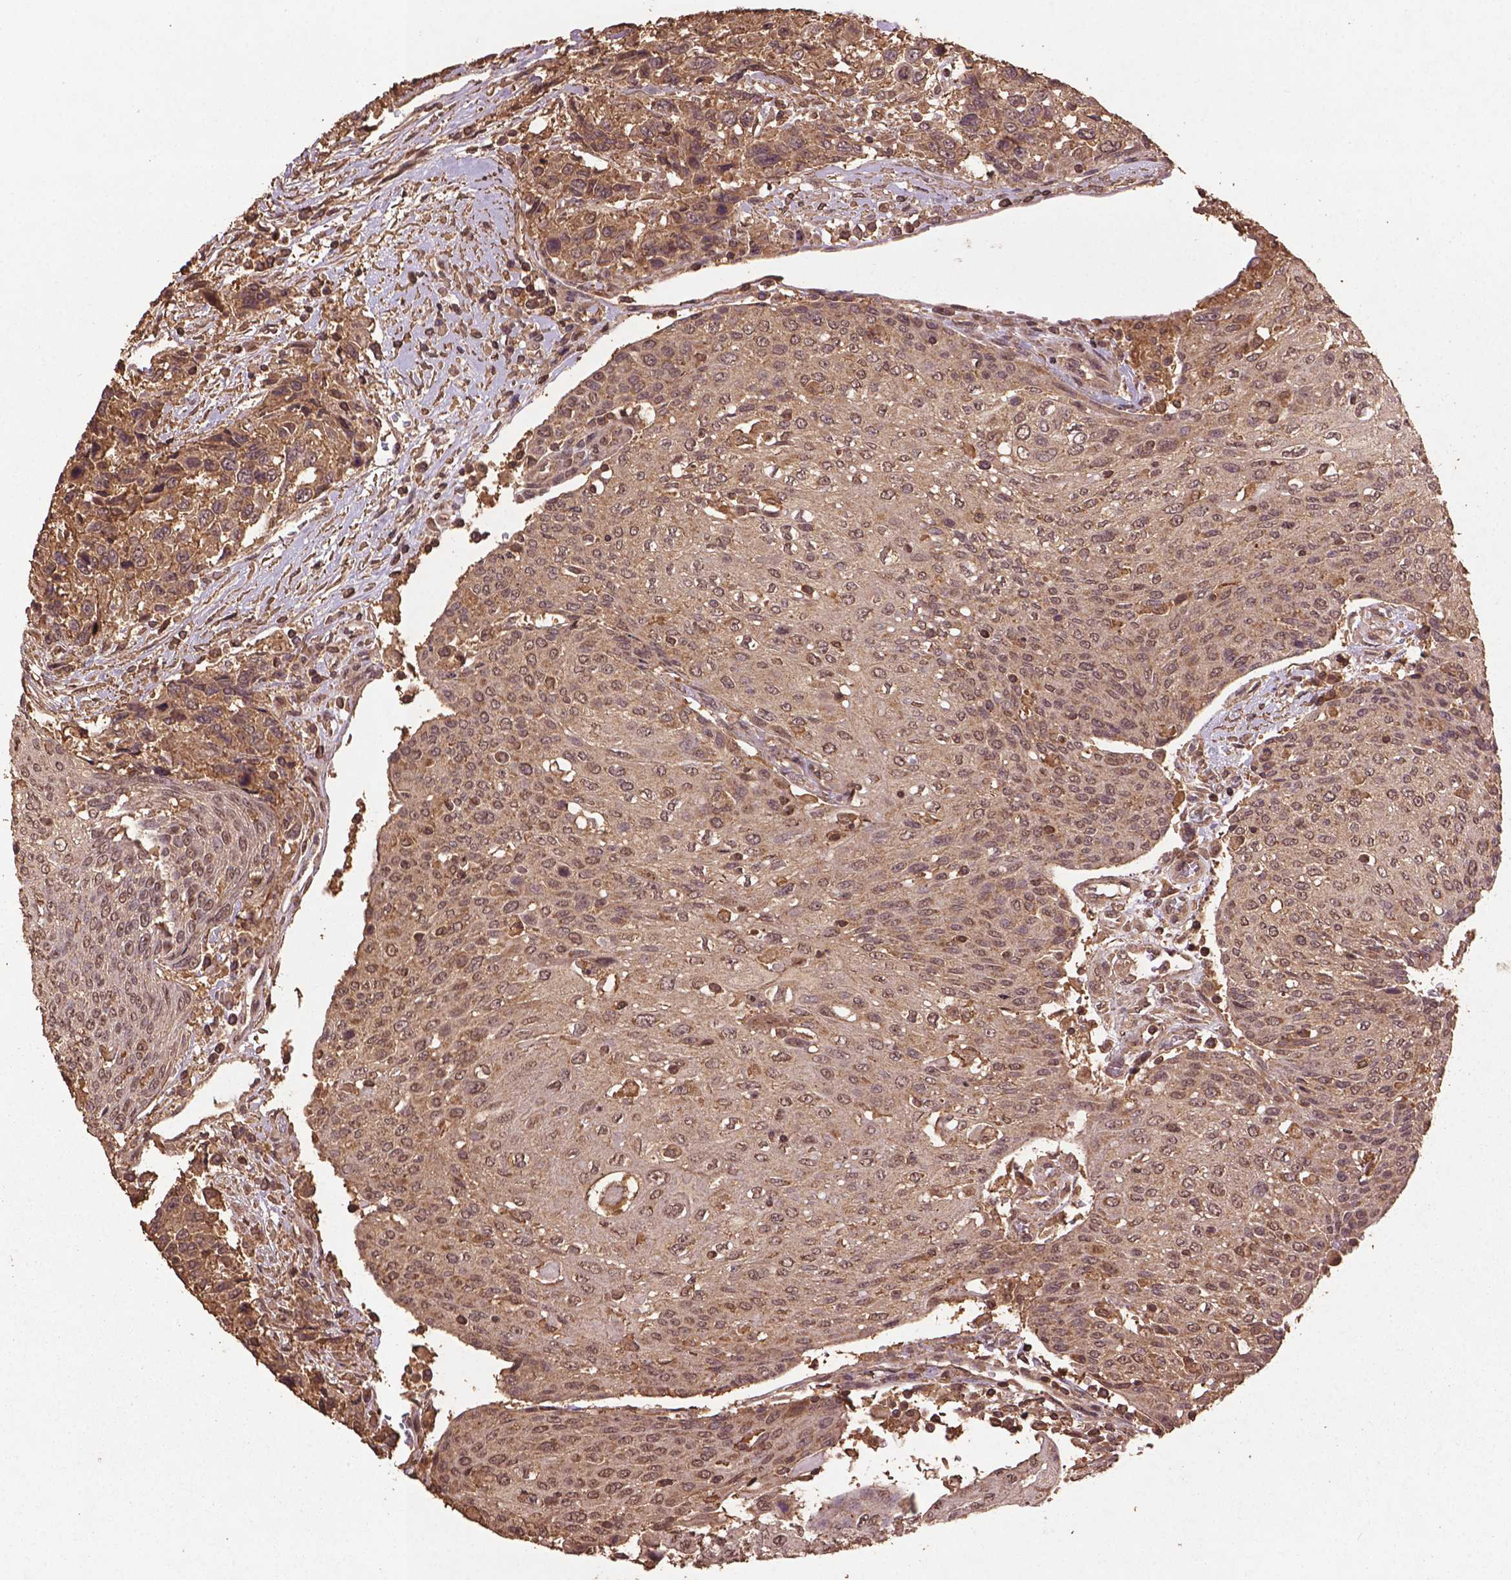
{"staining": {"intensity": "weak", "quantity": "25%-75%", "location": "cytoplasmic/membranous"}, "tissue": "urothelial cancer", "cell_type": "Tumor cells", "image_type": "cancer", "snomed": [{"axis": "morphology", "description": "Urothelial carcinoma, High grade"}, {"axis": "topography", "description": "Urinary bladder"}], "caption": "A brown stain labels weak cytoplasmic/membranous staining of a protein in urothelial cancer tumor cells. (DAB (3,3'-diaminobenzidine) IHC with brightfield microscopy, high magnification).", "gene": "BABAM1", "patient": {"sex": "female", "age": 70}}